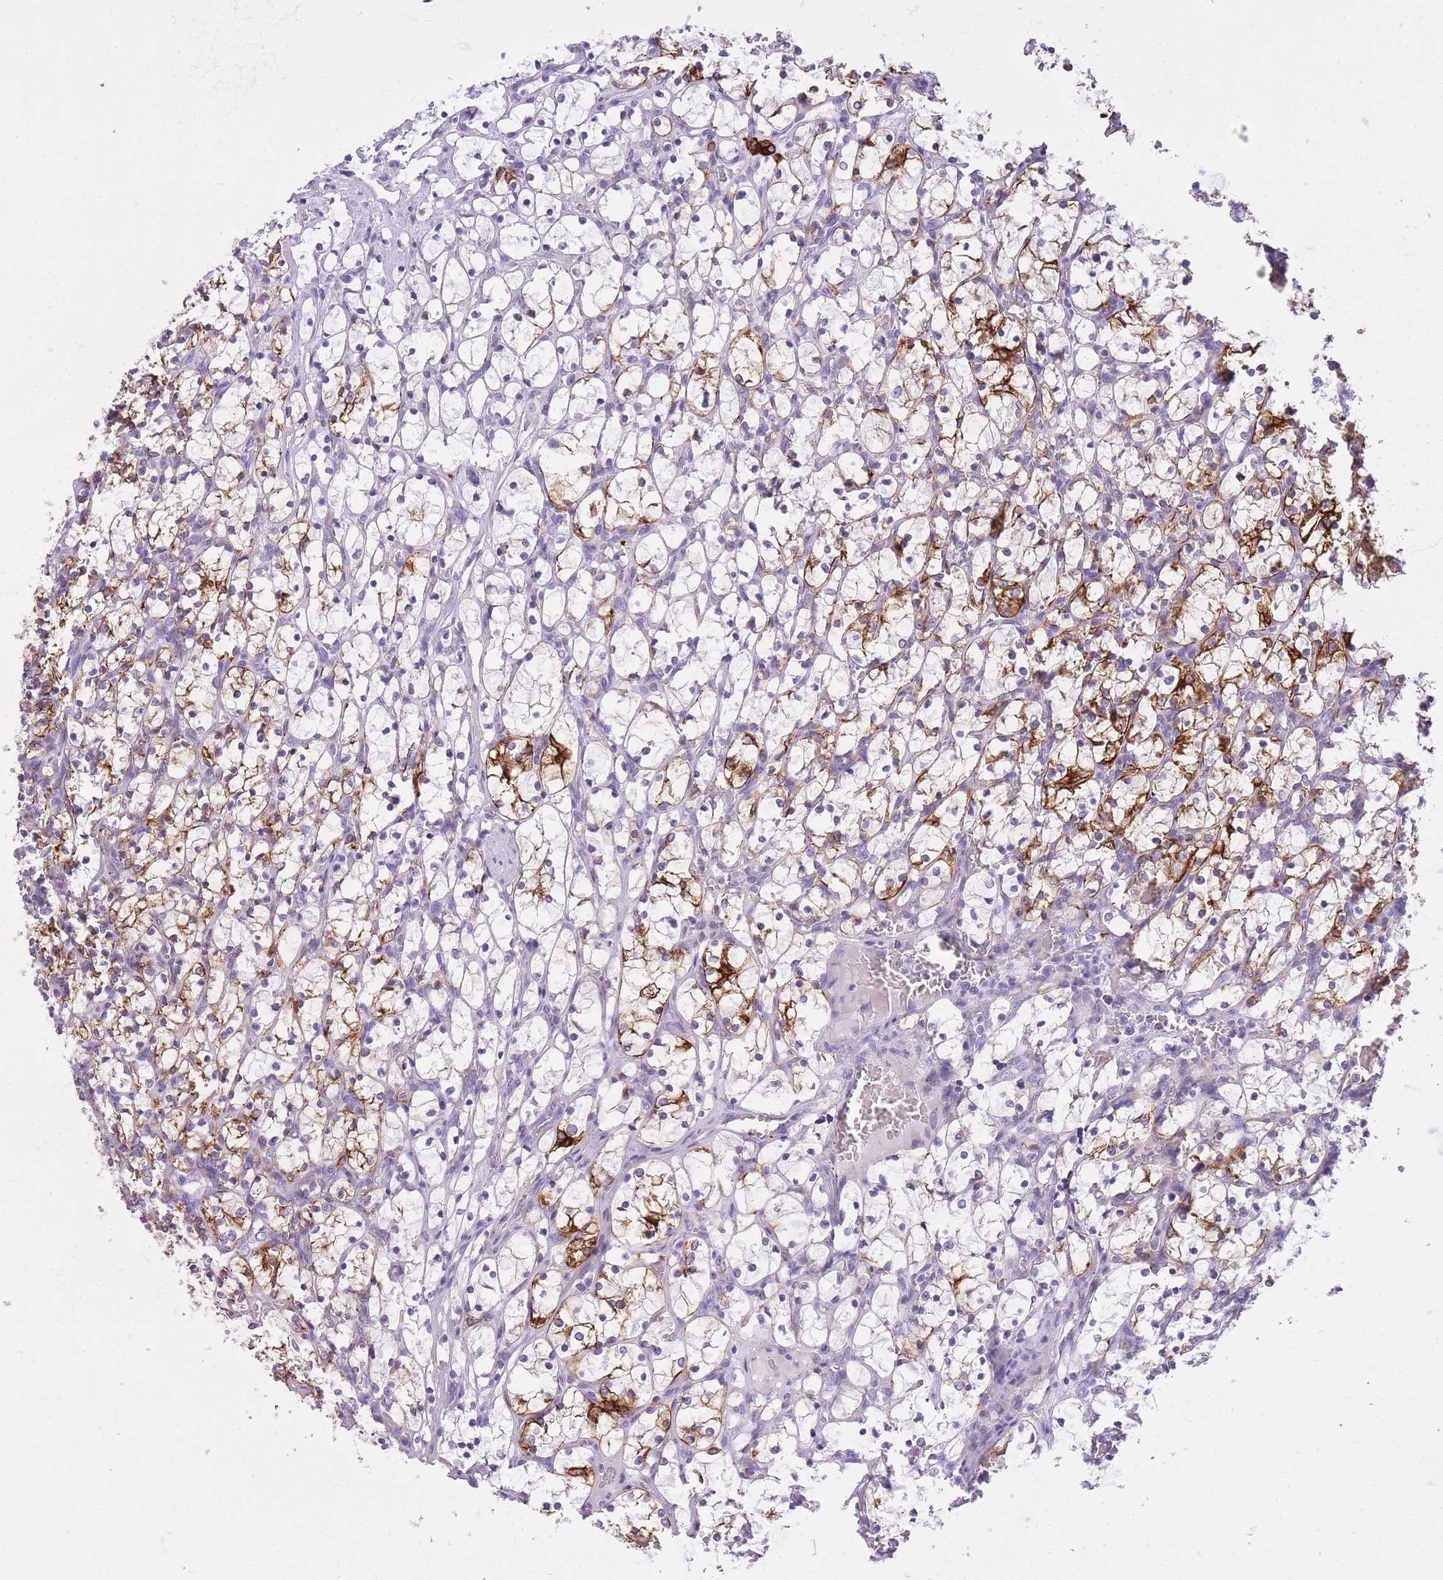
{"staining": {"intensity": "strong", "quantity": "25%-75%", "location": "cytoplasmic/membranous"}, "tissue": "renal cancer", "cell_type": "Tumor cells", "image_type": "cancer", "snomed": [{"axis": "morphology", "description": "Adenocarcinoma, NOS"}, {"axis": "topography", "description": "Kidney"}], "caption": "Brown immunohistochemical staining in human renal adenocarcinoma displays strong cytoplasmic/membranous positivity in approximately 25%-75% of tumor cells. Using DAB (3,3'-diaminobenzidine) (brown) and hematoxylin (blue) stains, captured at high magnification using brightfield microscopy.", "gene": "RADX", "patient": {"sex": "female", "age": 69}}